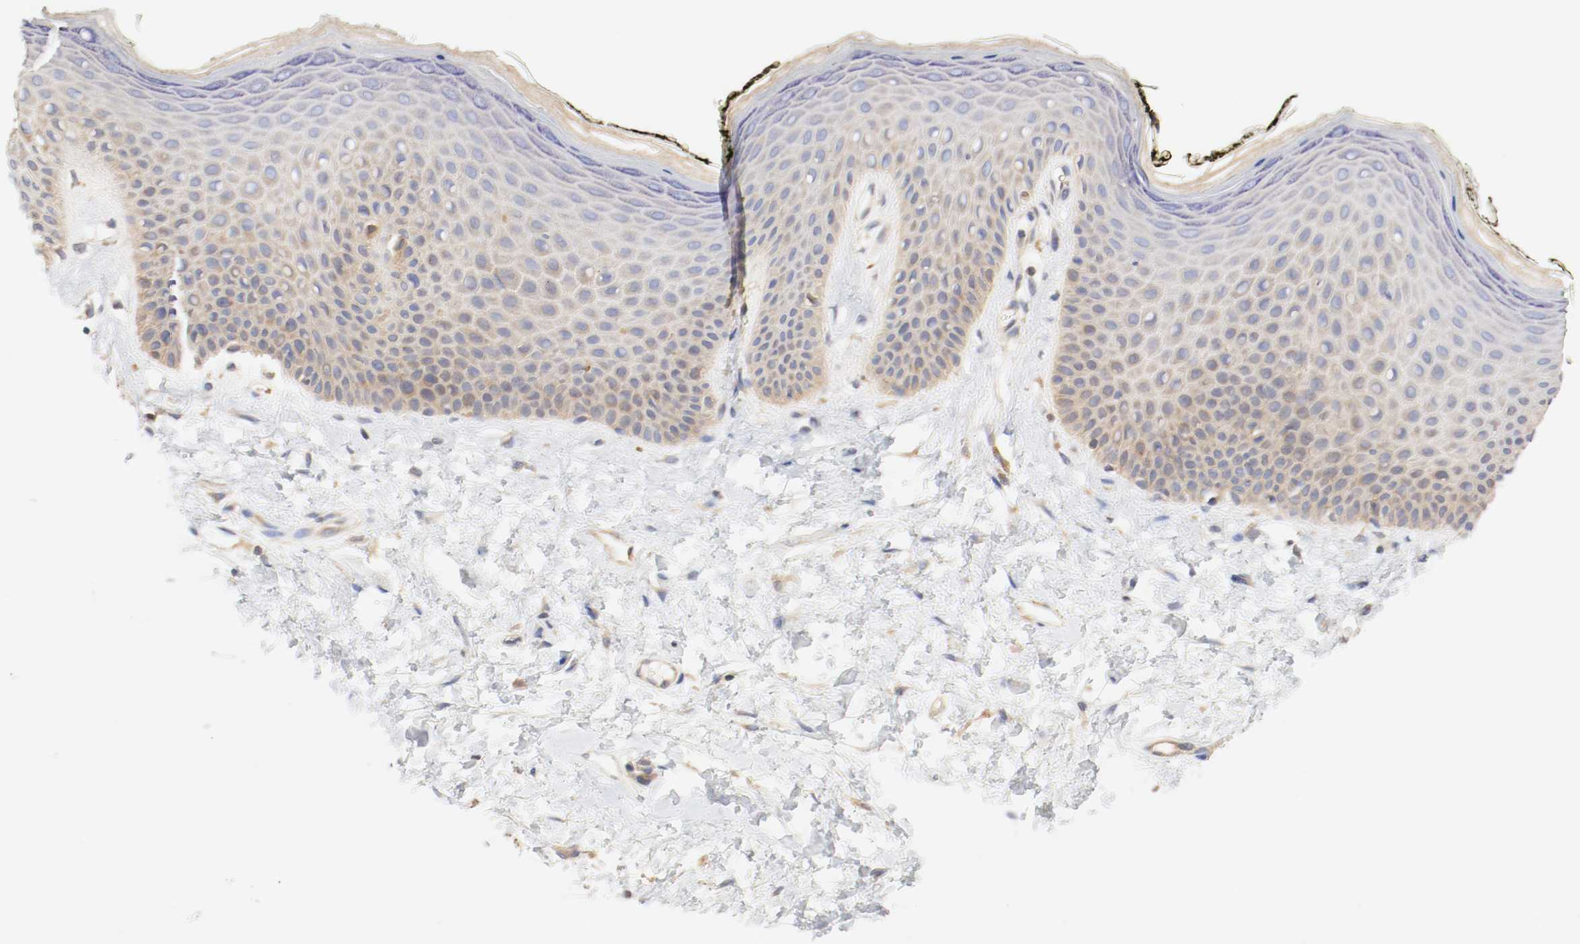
{"staining": {"intensity": "moderate", "quantity": "25%-75%", "location": "cytoplasmic/membranous"}, "tissue": "skin", "cell_type": "Epidermal cells", "image_type": "normal", "snomed": [{"axis": "morphology", "description": "Normal tissue, NOS"}, {"axis": "morphology", "description": "Inflammation, NOS"}, {"axis": "topography", "description": "Vulva"}], "caption": "Immunohistochemical staining of benign skin displays 25%-75% levels of moderate cytoplasmic/membranous protein staining in approximately 25%-75% of epidermal cells.", "gene": "GIT1", "patient": {"sex": "female", "age": 84}}